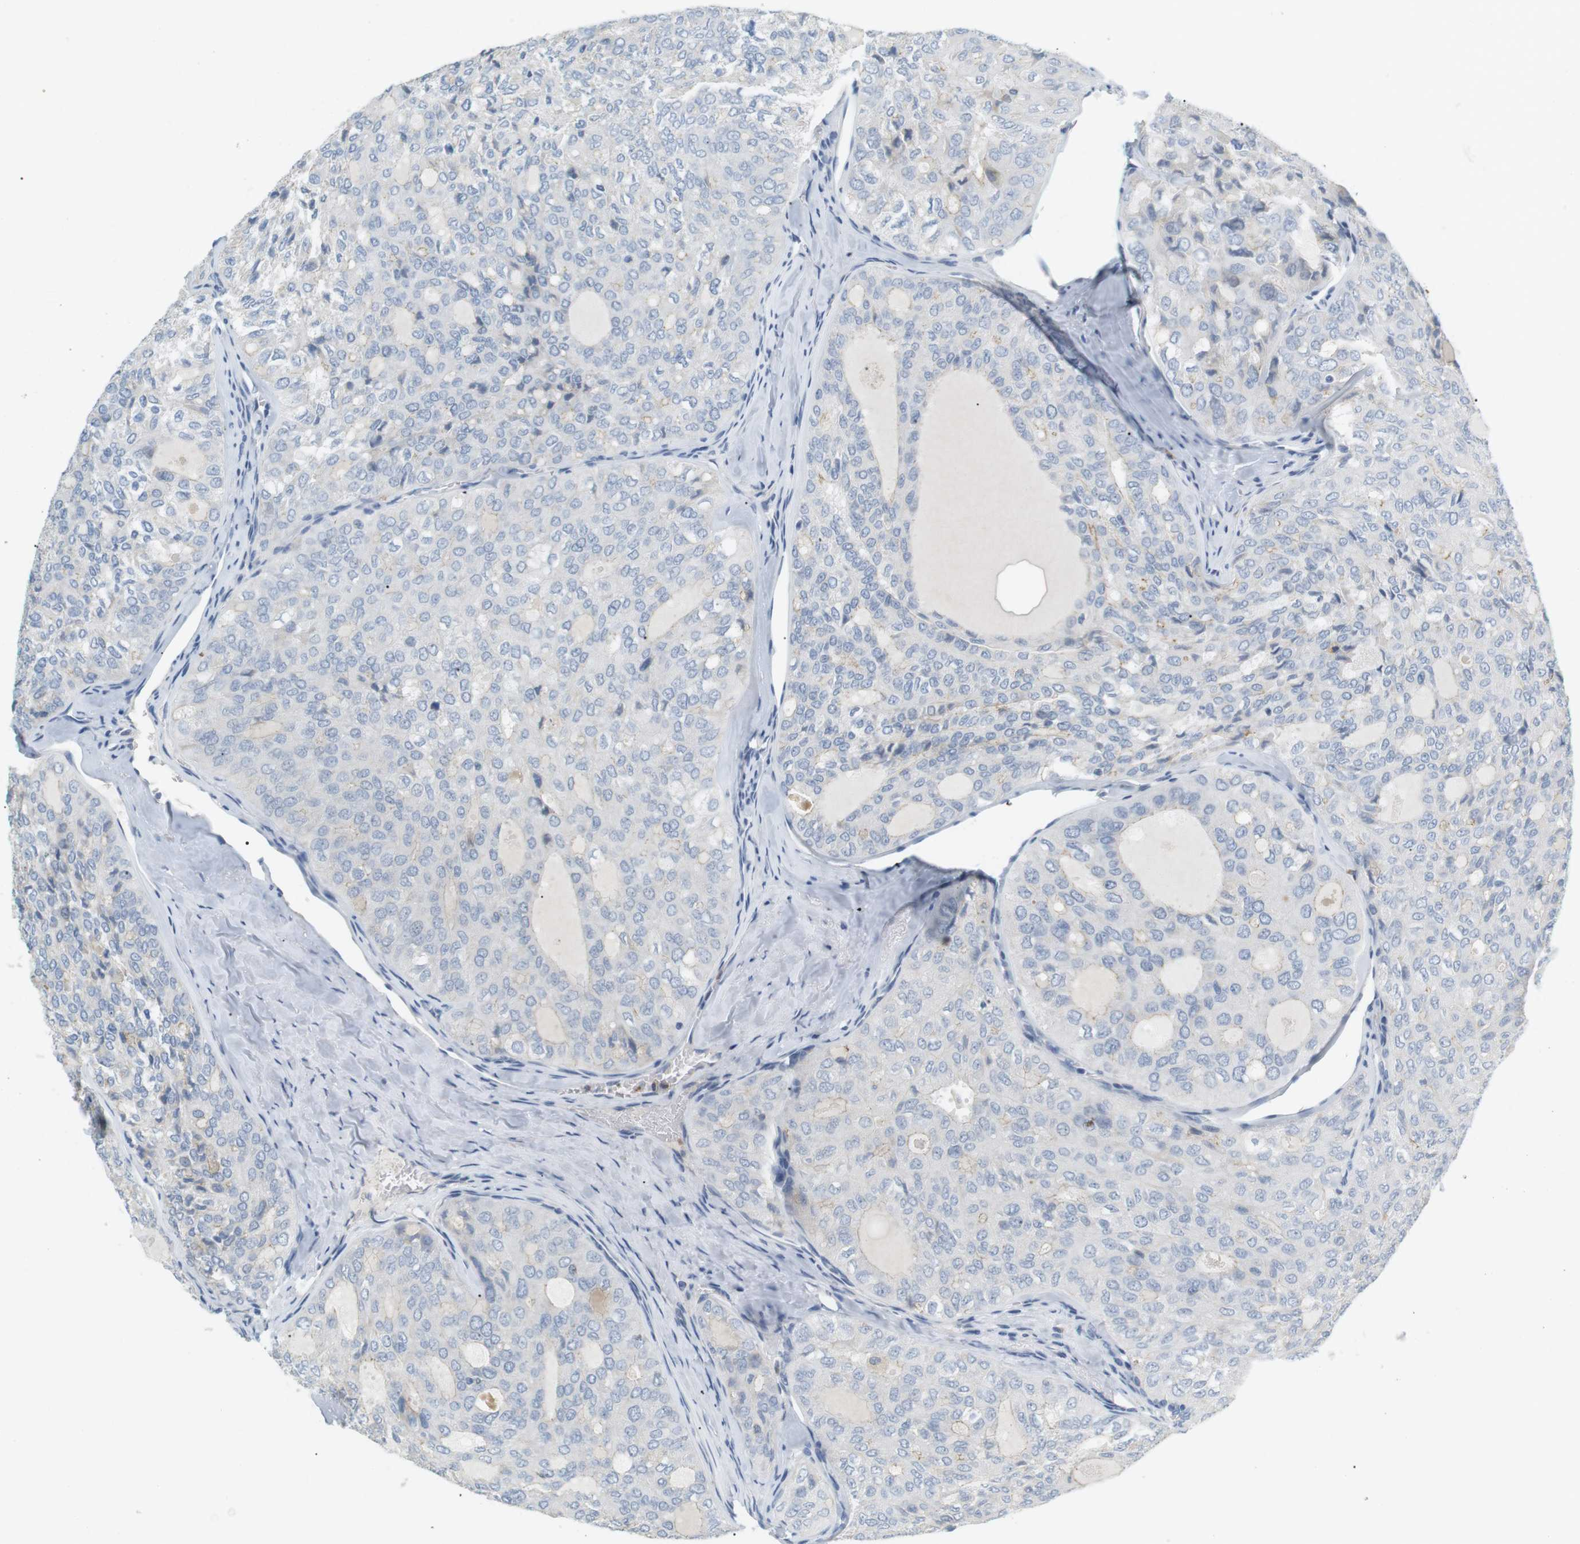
{"staining": {"intensity": "negative", "quantity": "none", "location": "none"}, "tissue": "thyroid cancer", "cell_type": "Tumor cells", "image_type": "cancer", "snomed": [{"axis": "morphology", "description": "Follicular adenoma carcinoma, NOS"}, {"axis": "topography", "description": "Thyroid gland"}], "caption": "Tumor cells are negative for protein expression in human follicular adenoma carcinoma (thyroid).", "gene": "CD300E", "patient": {"sex": "male", "age": 75}}